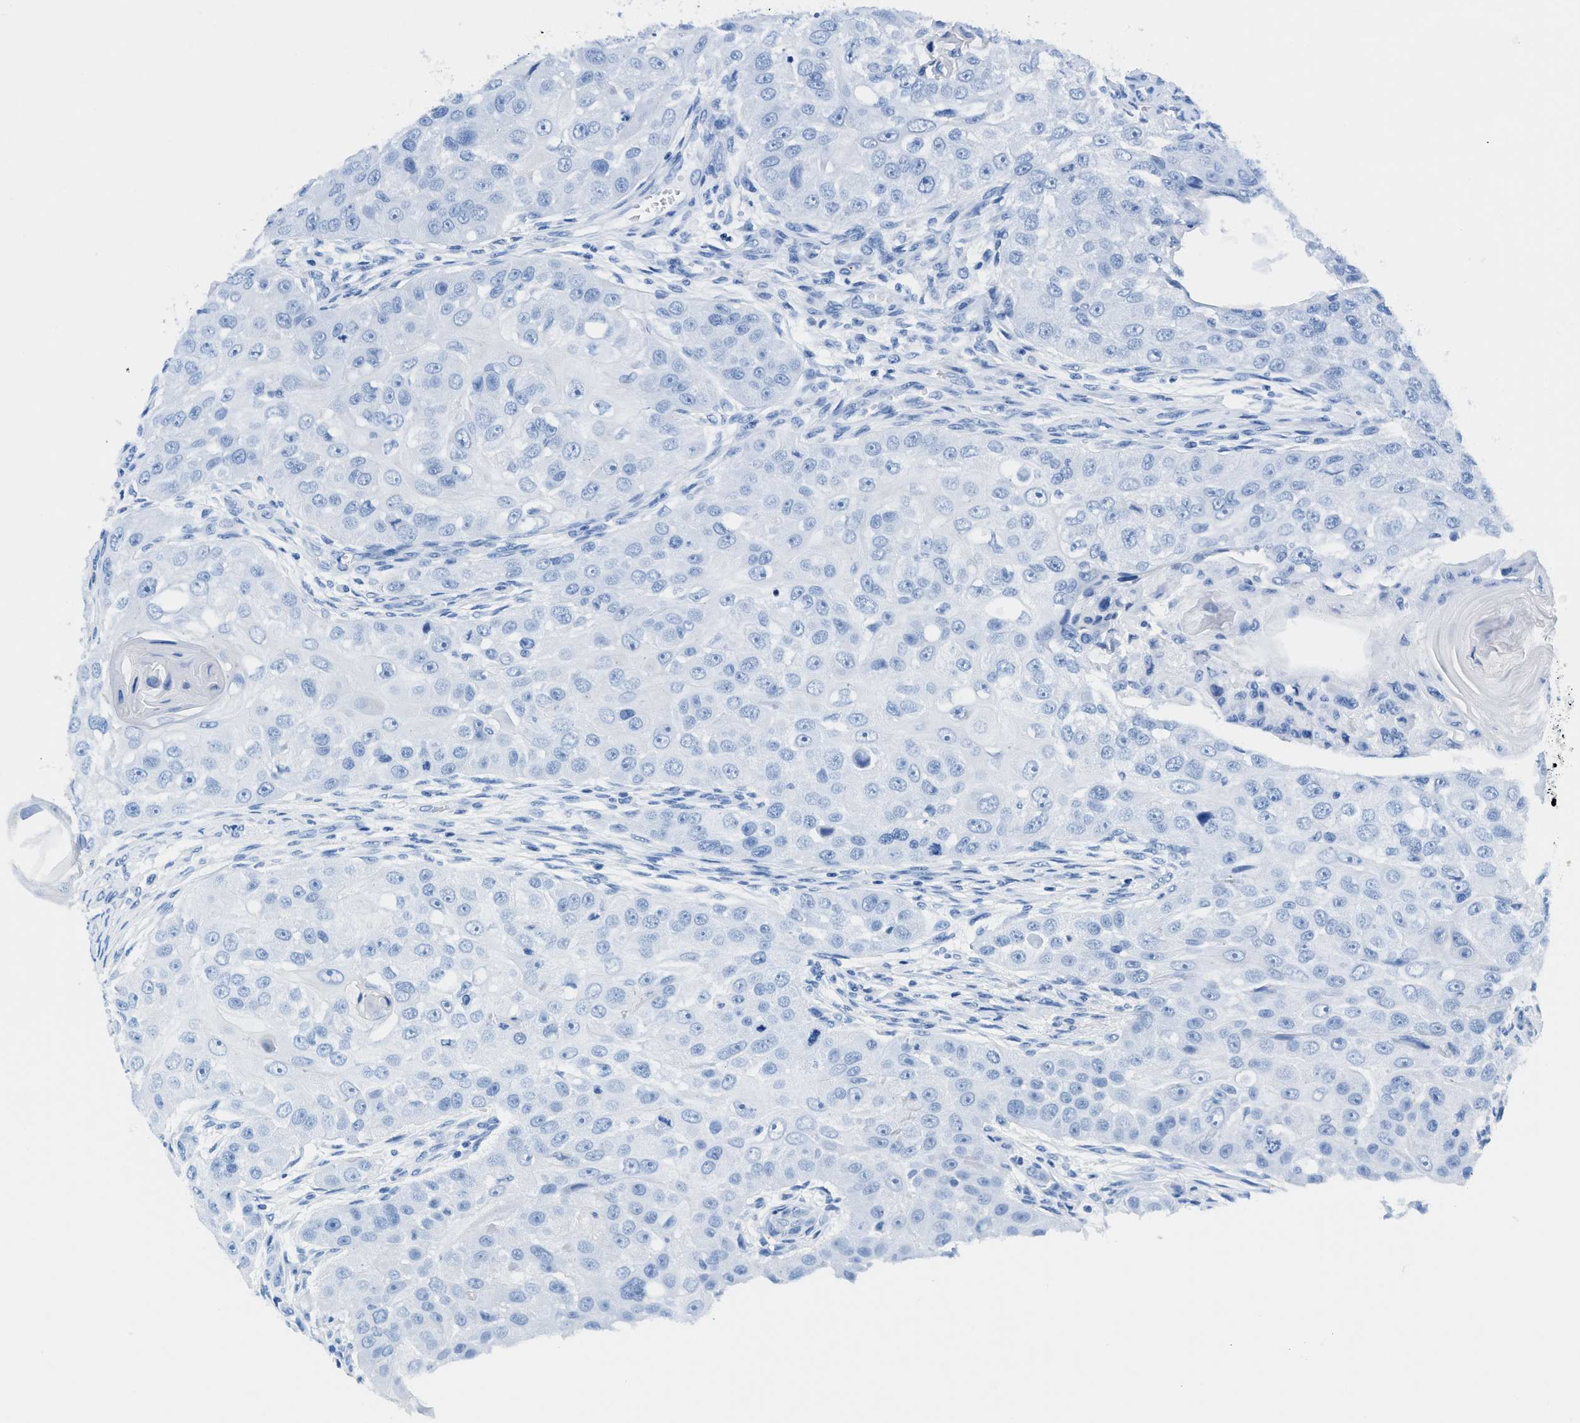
{"staining": {"intensity": "negative", "quantity": "none", "location": "none"}, "tissue": "head and neck cancer", "cell_type": "Tumor cells", "image_type": "cancer", "snomed": [{"axis": "morphology", "description": "Normal tissue, NOS"}, {"axis": "morphology", "description": "Squamous cell carcinoma, NOS"}, {"axis": "topography", "description": "Skeletal muscle"}, {"axis": "topography", "description": "Head-Neck"}], "caption": "Immunohistochemistry (IHC) of human head and neck cancer (squamous cell carcinoma) reveals no positivity in tumor cells. Brightfield microscopy of IHC stained with DAB (brown) and hematoxylin (blue), captured at high magnification.", "gene": "NEB", "patient": {"sex": "male", "age": 51}}